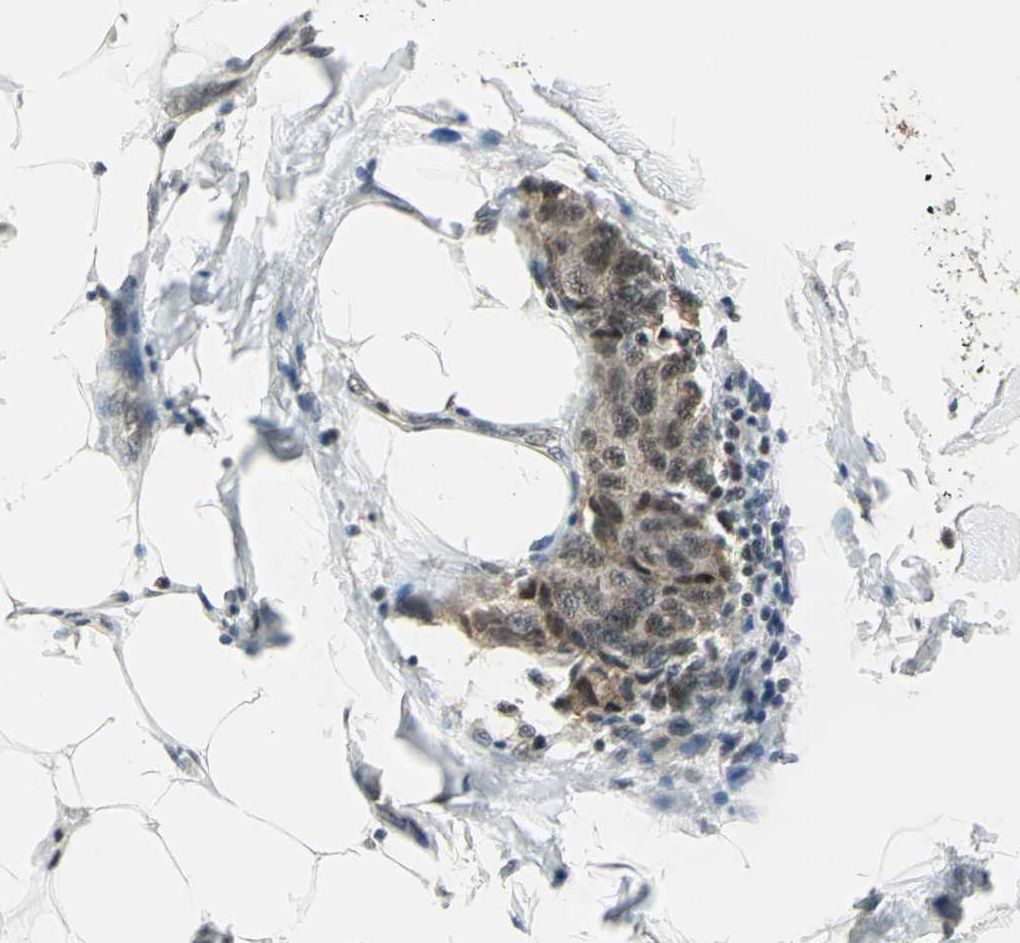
{"staining": {"intensity": "moderate", "quantity": ">75%", "location": "cytoplasmic/membranous,nuclear"}, "tissue": "breast cancer", "cell_type": "Tumor cells", "image_type": "cancer", "snomed": [{"axis": "morphology", "description": "Duct carcinoma"}, {"axis": "topography", "description": "Breast"}], "caption": "Immunohistochemical staining of breast invasive ductal carcinoma displays moderate cytoplasmic/membranous and nuclear protein expression in approximately >75% of tumor cells.", "gene": "MTA1", "patient": {"sex": "female", "age": 80}}